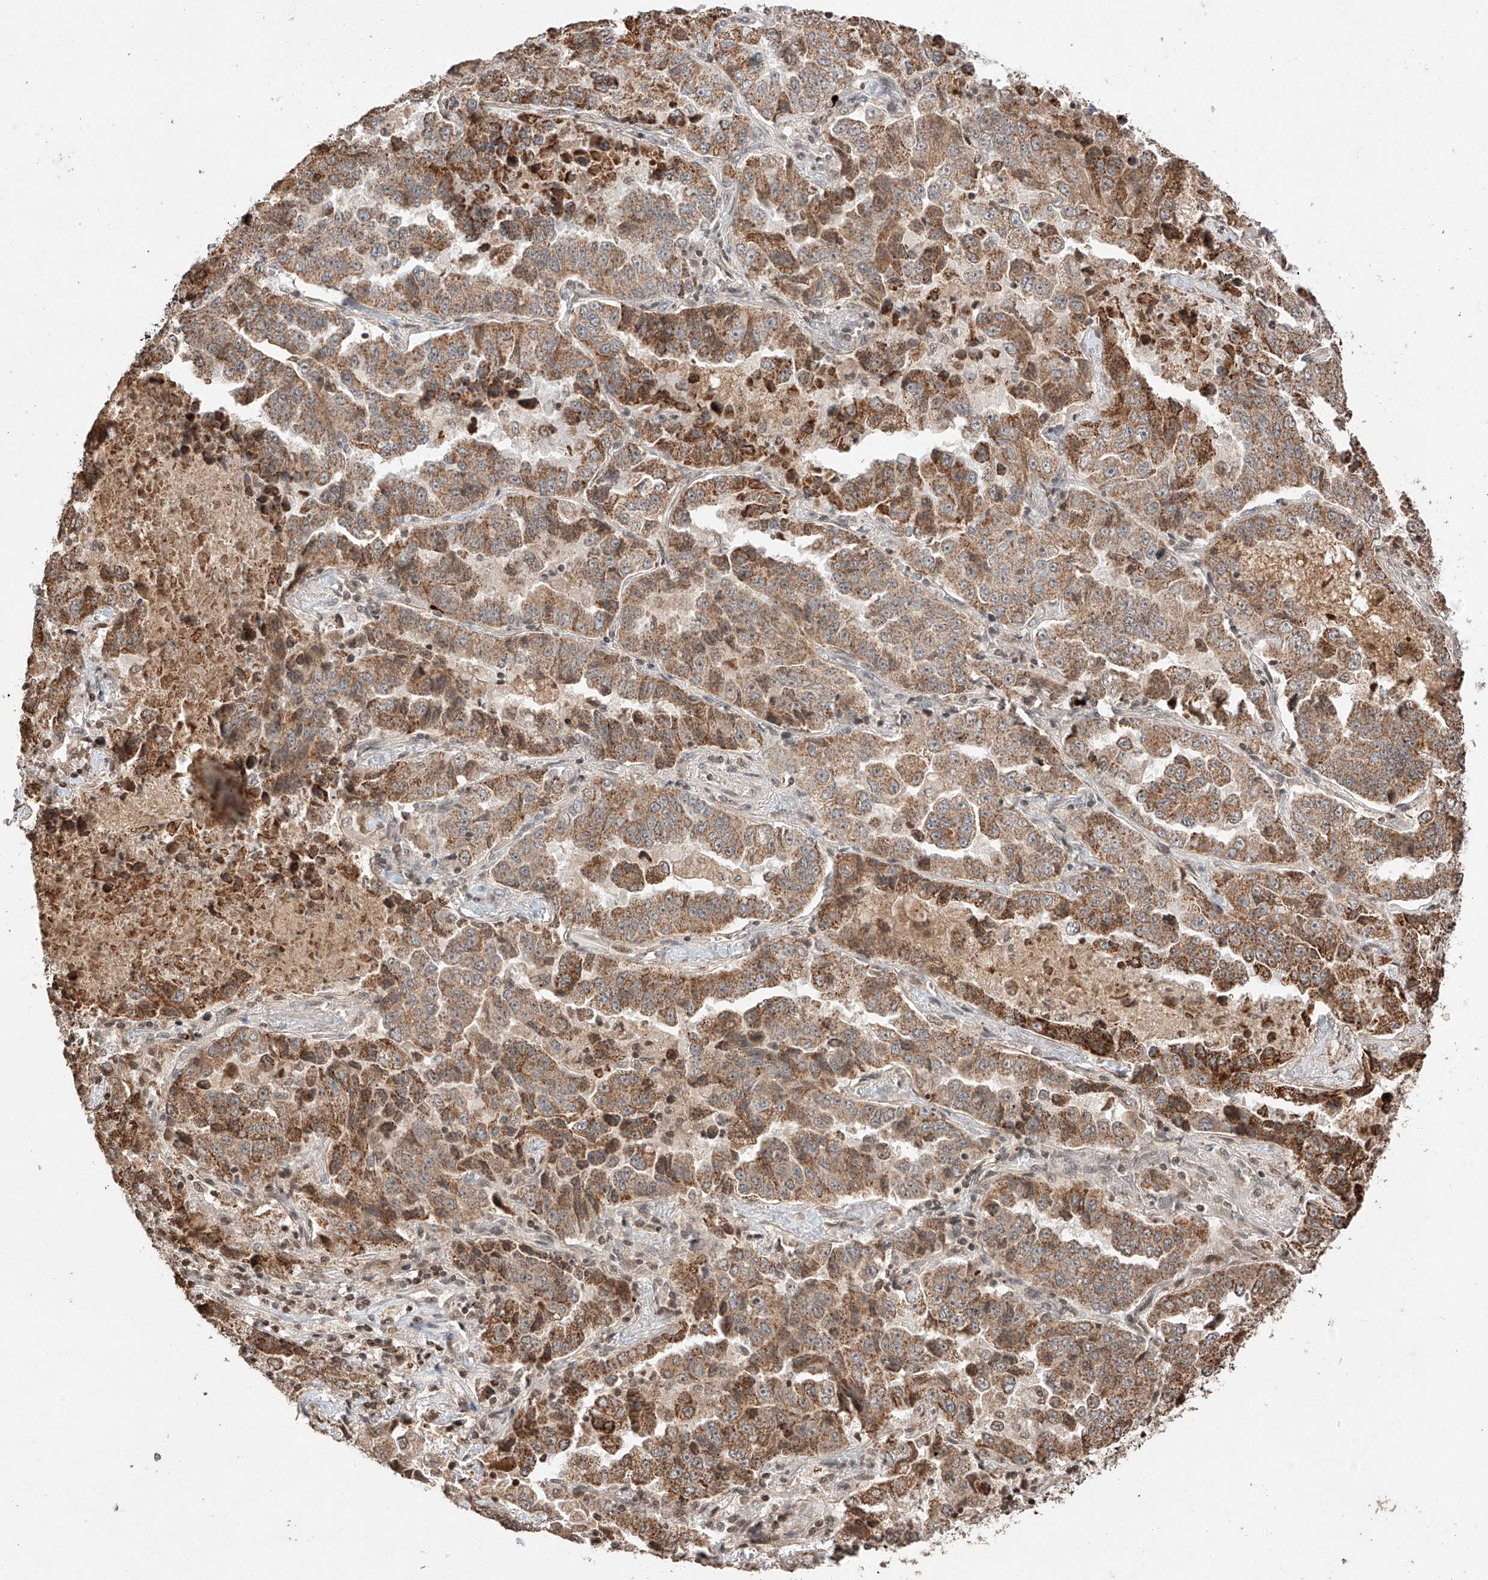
{"staining": {"intensity": "strong", "quantity": ">75%", "location": "cytoplasmic/membranous"}, "tissue": "lung cancer", "cell_type": "Tumor cells", "image_type": "cancer", "snomed": [{"axis": "morphology", "description": "Adenocarcinoma, NOS"}, {"axis": "topography", "description": "Lung"}], "caption": "The micrograph exhibits immunohistochemical staining of lung cancer (adenocarcinoma). There is strong cytoplasmic/membranous positivity is appreciated in approximately >75% of tumor cells. (Brightfield microscopy of DAB IHC at high magnification).", "gene": "ARHGAP33", "patient": {"sex": "female", "age": 51}}